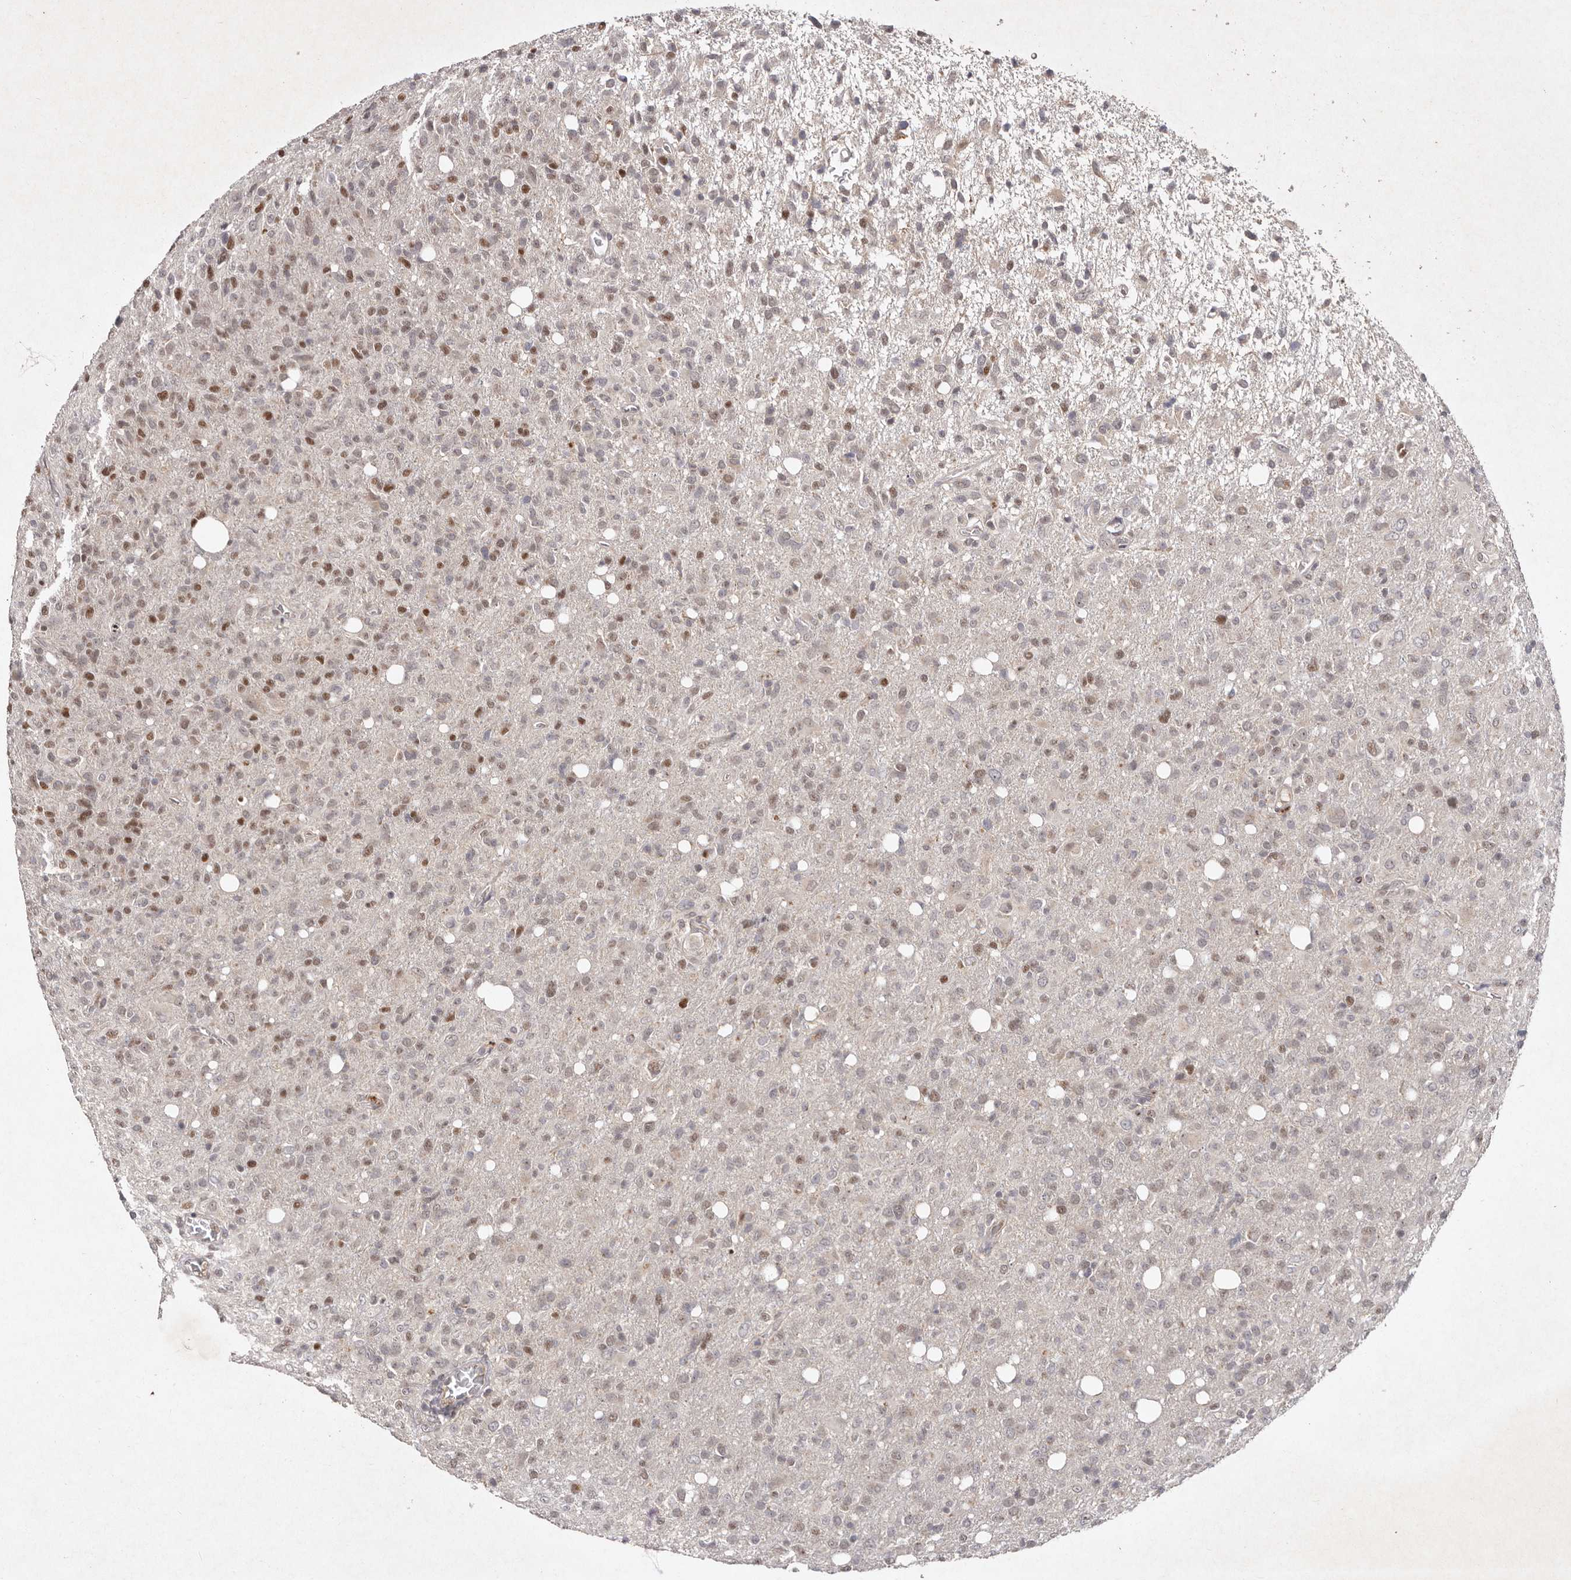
{"staining": {"intensity": "moderate", "quantity": "<25%", "location": "nuclear"}, "tissue": "glioma", "cell_type": "Tumor cells", "image_type": "cancer", "snomed": [{"axis": "morphology", "description": "Glioma, malignant, High grade"}, {"axis": "topography", "description": "Brain"}], "caption": "The micrograph reveals immunohistochemical staining of glioma. There is moderate nuclear expression is appreciated in about <25% of tumor cells.", "gene": "KLF7", "patient": {"sex": "female", "age": 57}}